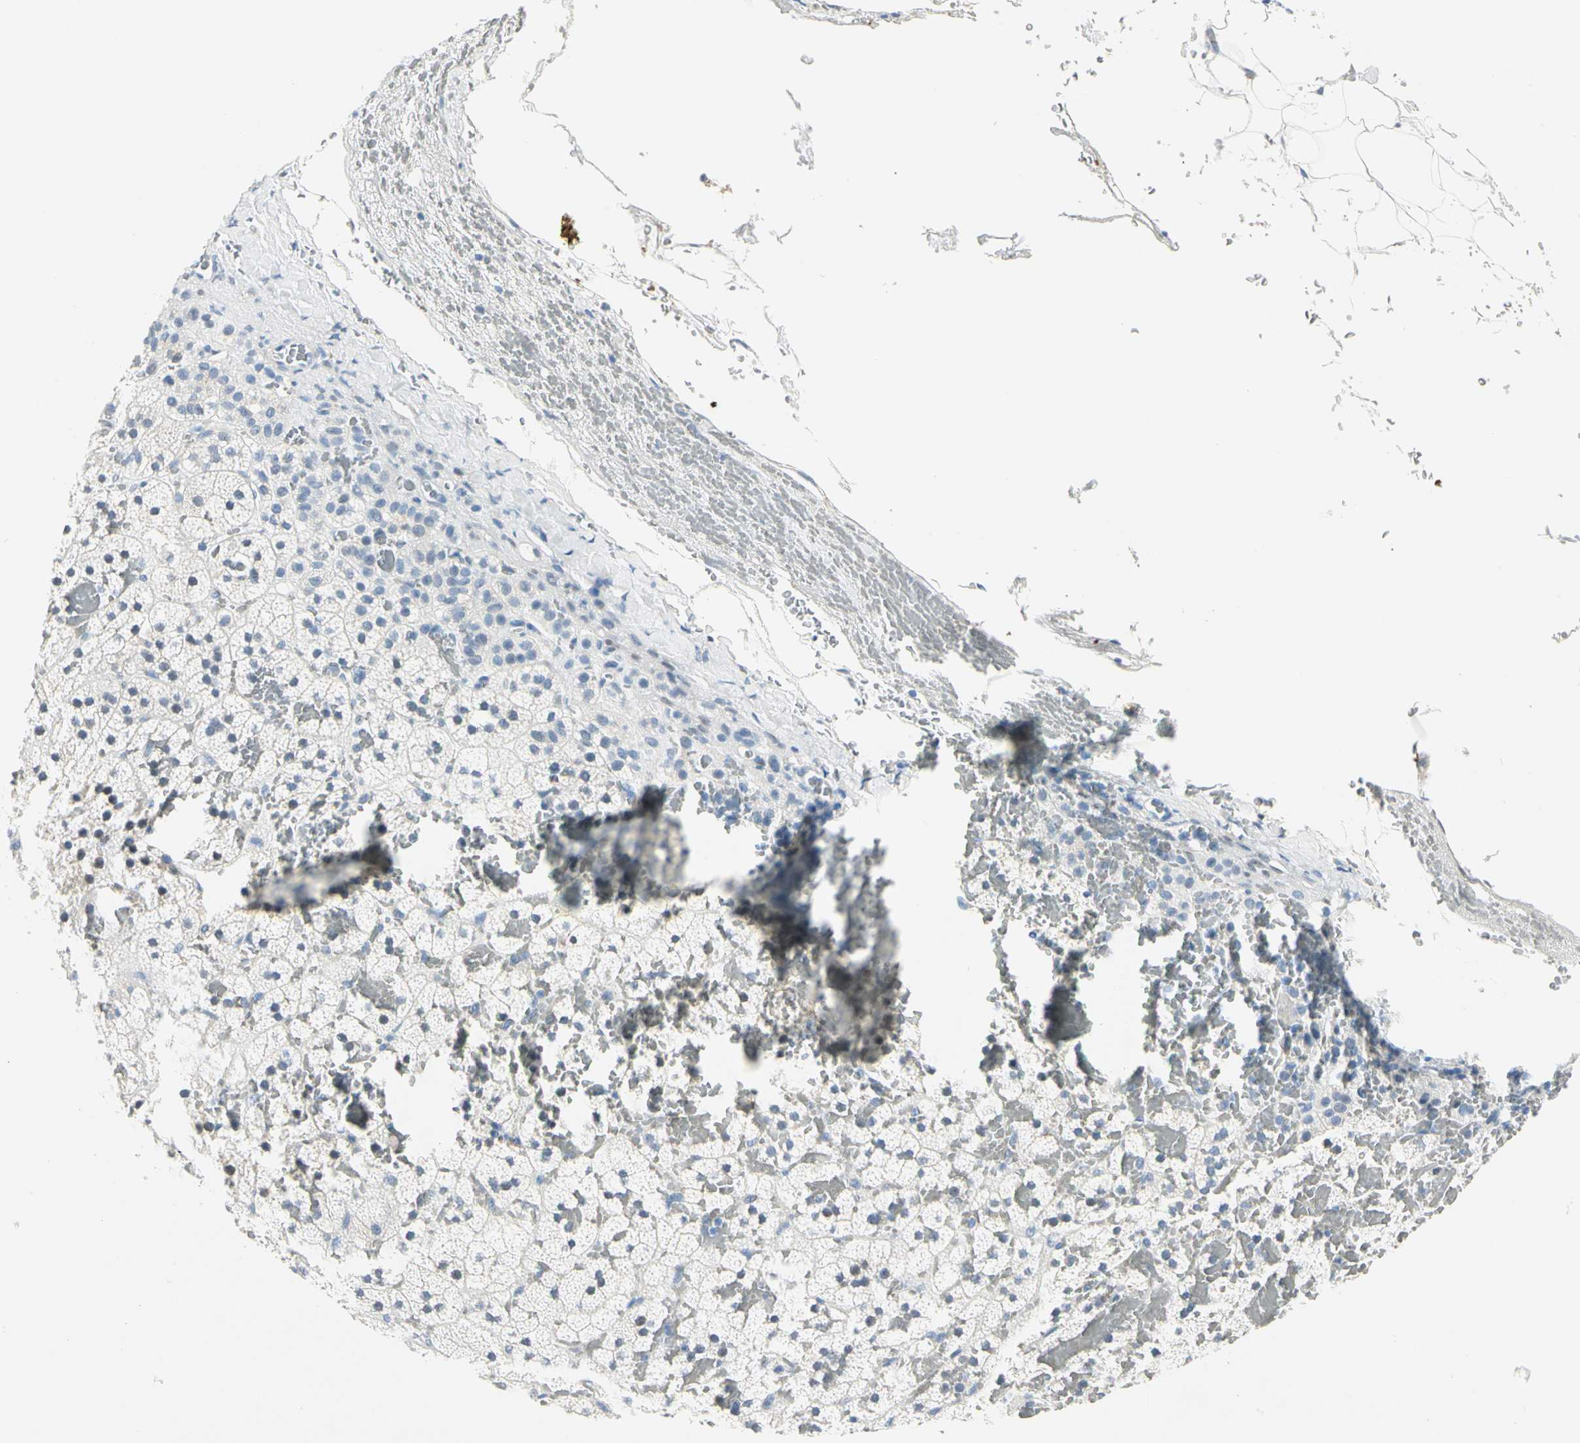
{"staining": {"intensity": "moderate", "quantity": "<25%", "location": "cytoplasmic/membranous"}, "tissue": "adrenal gland", "cell_type": "Glandular cells", "image_type": "normal", "snomed": [{"axis": "morphology", "description": "Normal tissue, NOS"}, {"axis": "topography", "description": "Adrenal gland"}], "caption": "Glandular cells display low levels of moderate cytoplasmic/membranous positivity in approximately <25% of cells in benign adrenal gland. (DAB (3,3'-diaminobenzidine) IHC with brightfield microscopy, high magnification).", "gene": "CA1", "patient": {"sex": "male", "age": 35}}